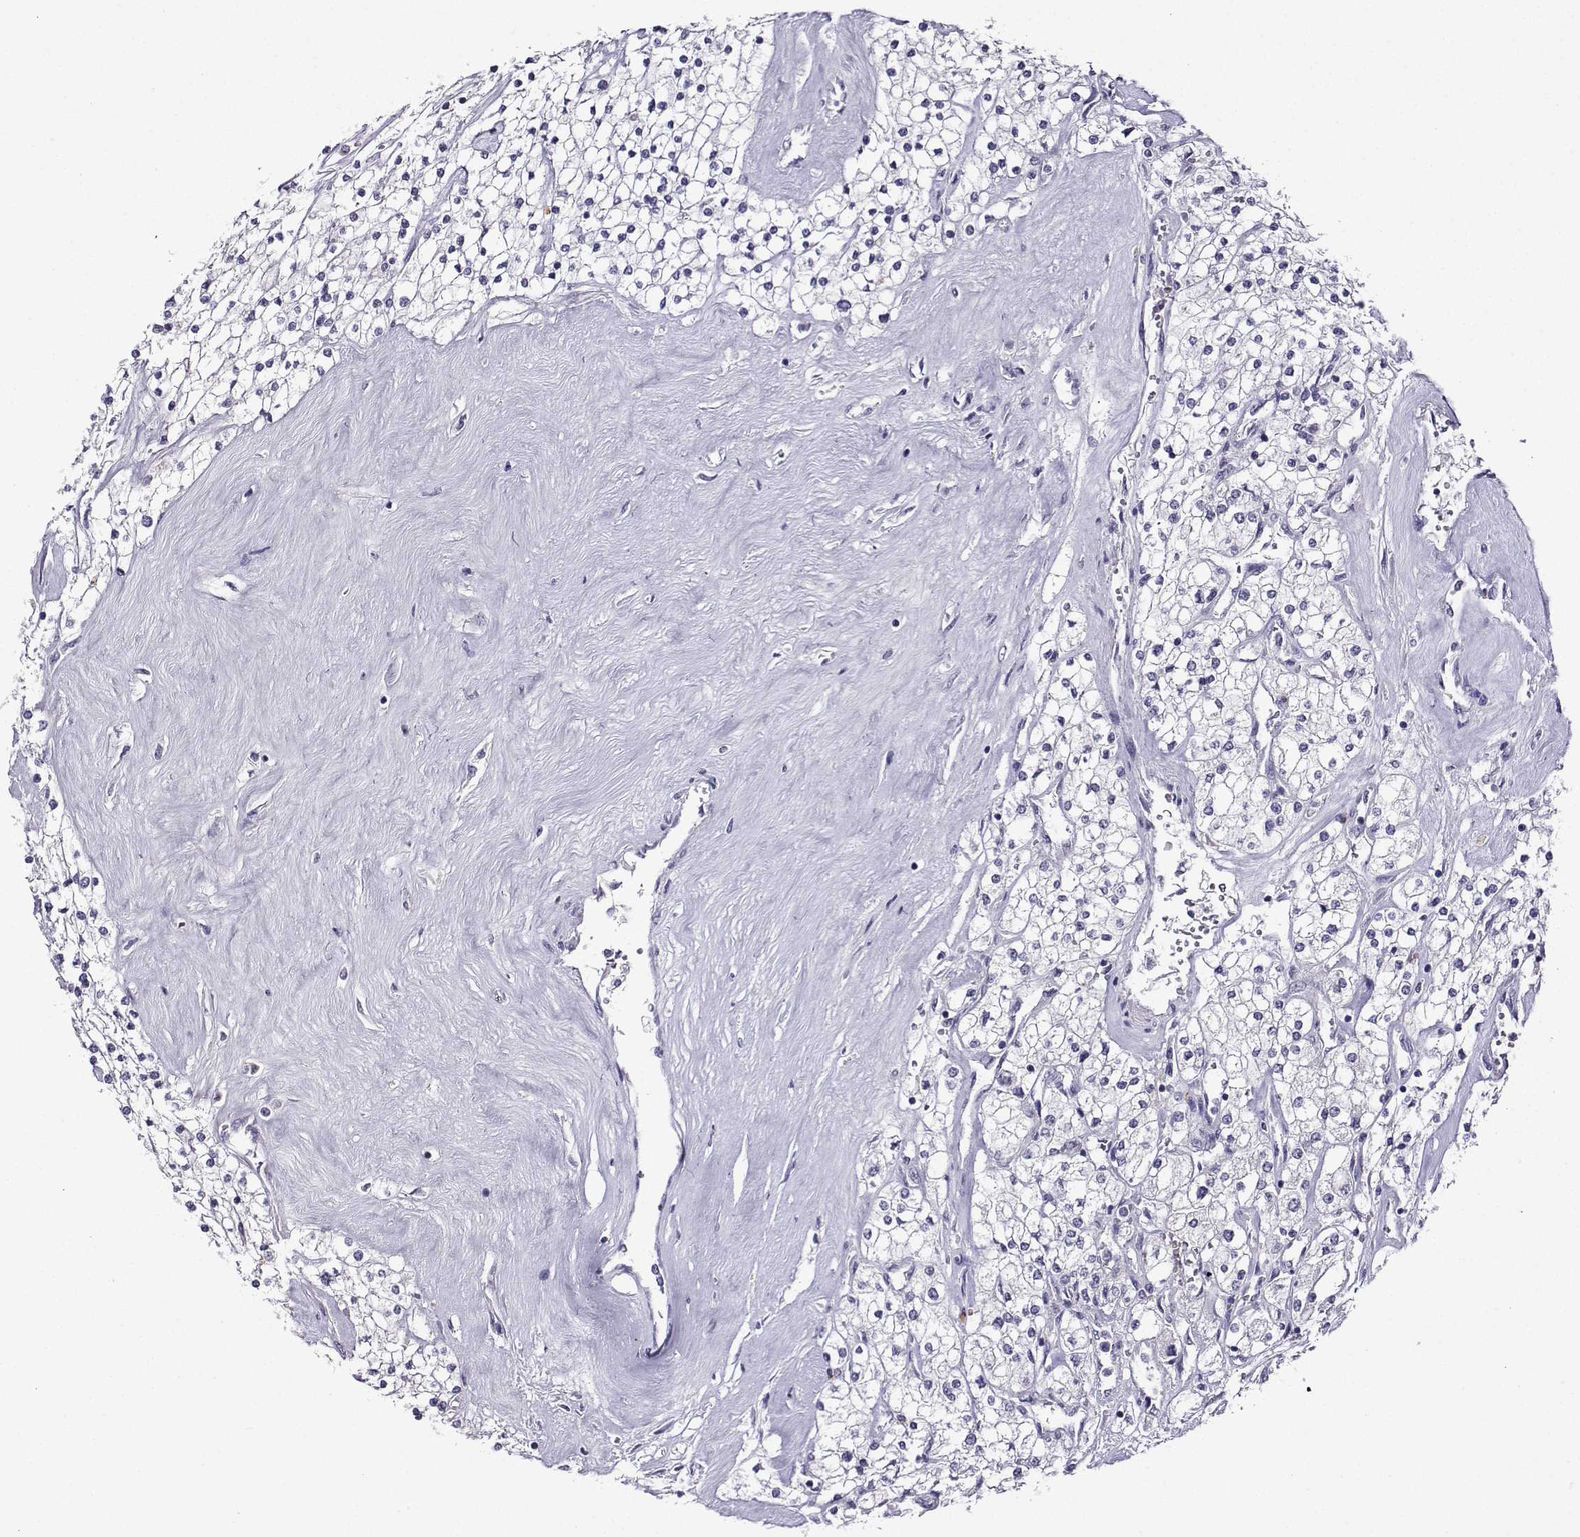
{"staining": {"intensity": "negative", "quantity": "none", "location": "none"}, "tissue": "renal cancer", "cell_type": "Tumor cells", "image_type": "cancer", "snomed": [{"axis": "morphology", "description": "Adenocarcinoma, NOS"}, {"axis": "topography", "description": "Kidney"}], "caption": "Immunohistochemistry histopathology image of adenocarcinoma (renal) stained for a protein (brown), which reveals no positivity in tumor cells.", "gene": "LRFN2", "patient": {"sex": "male", "age": 80}}